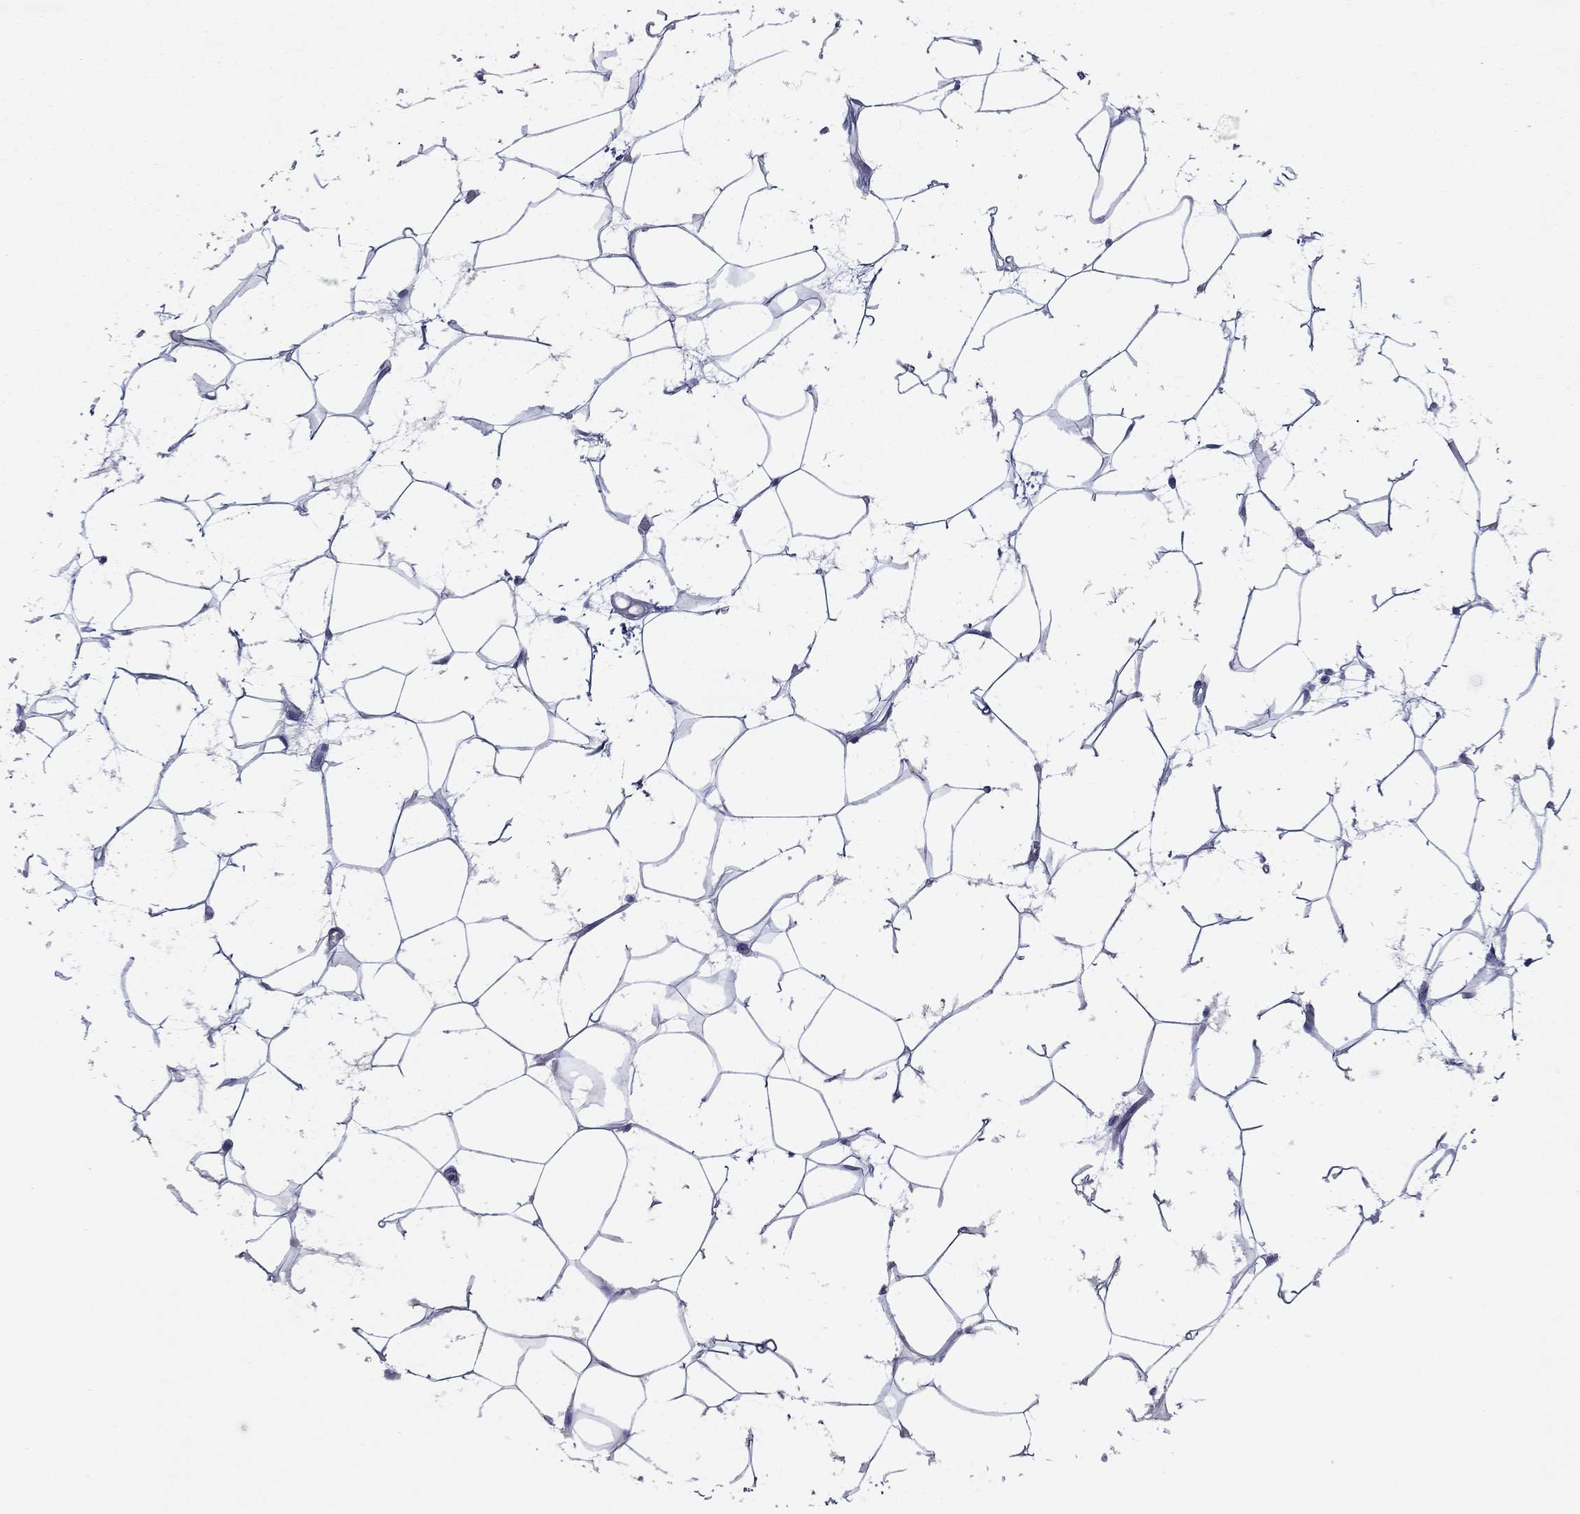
{"staining": {"intensity": "negative", "quantity": "none", "location": "none"}, "tissue": "adipose tissue", "cell_type": "Adipocytes", "image_type": "normal", "snomed": [{"axis": "morphology", "description": "Normal tissue, NOS"}, {"axis": "topography", "description": "Breast"}], "caption": "Protein analysis of unremarkable adipose tissue demonstrates no significant expression in adipocytes.", "gene": "KRT7", "patient": {"sex": "female", "age": 49}}